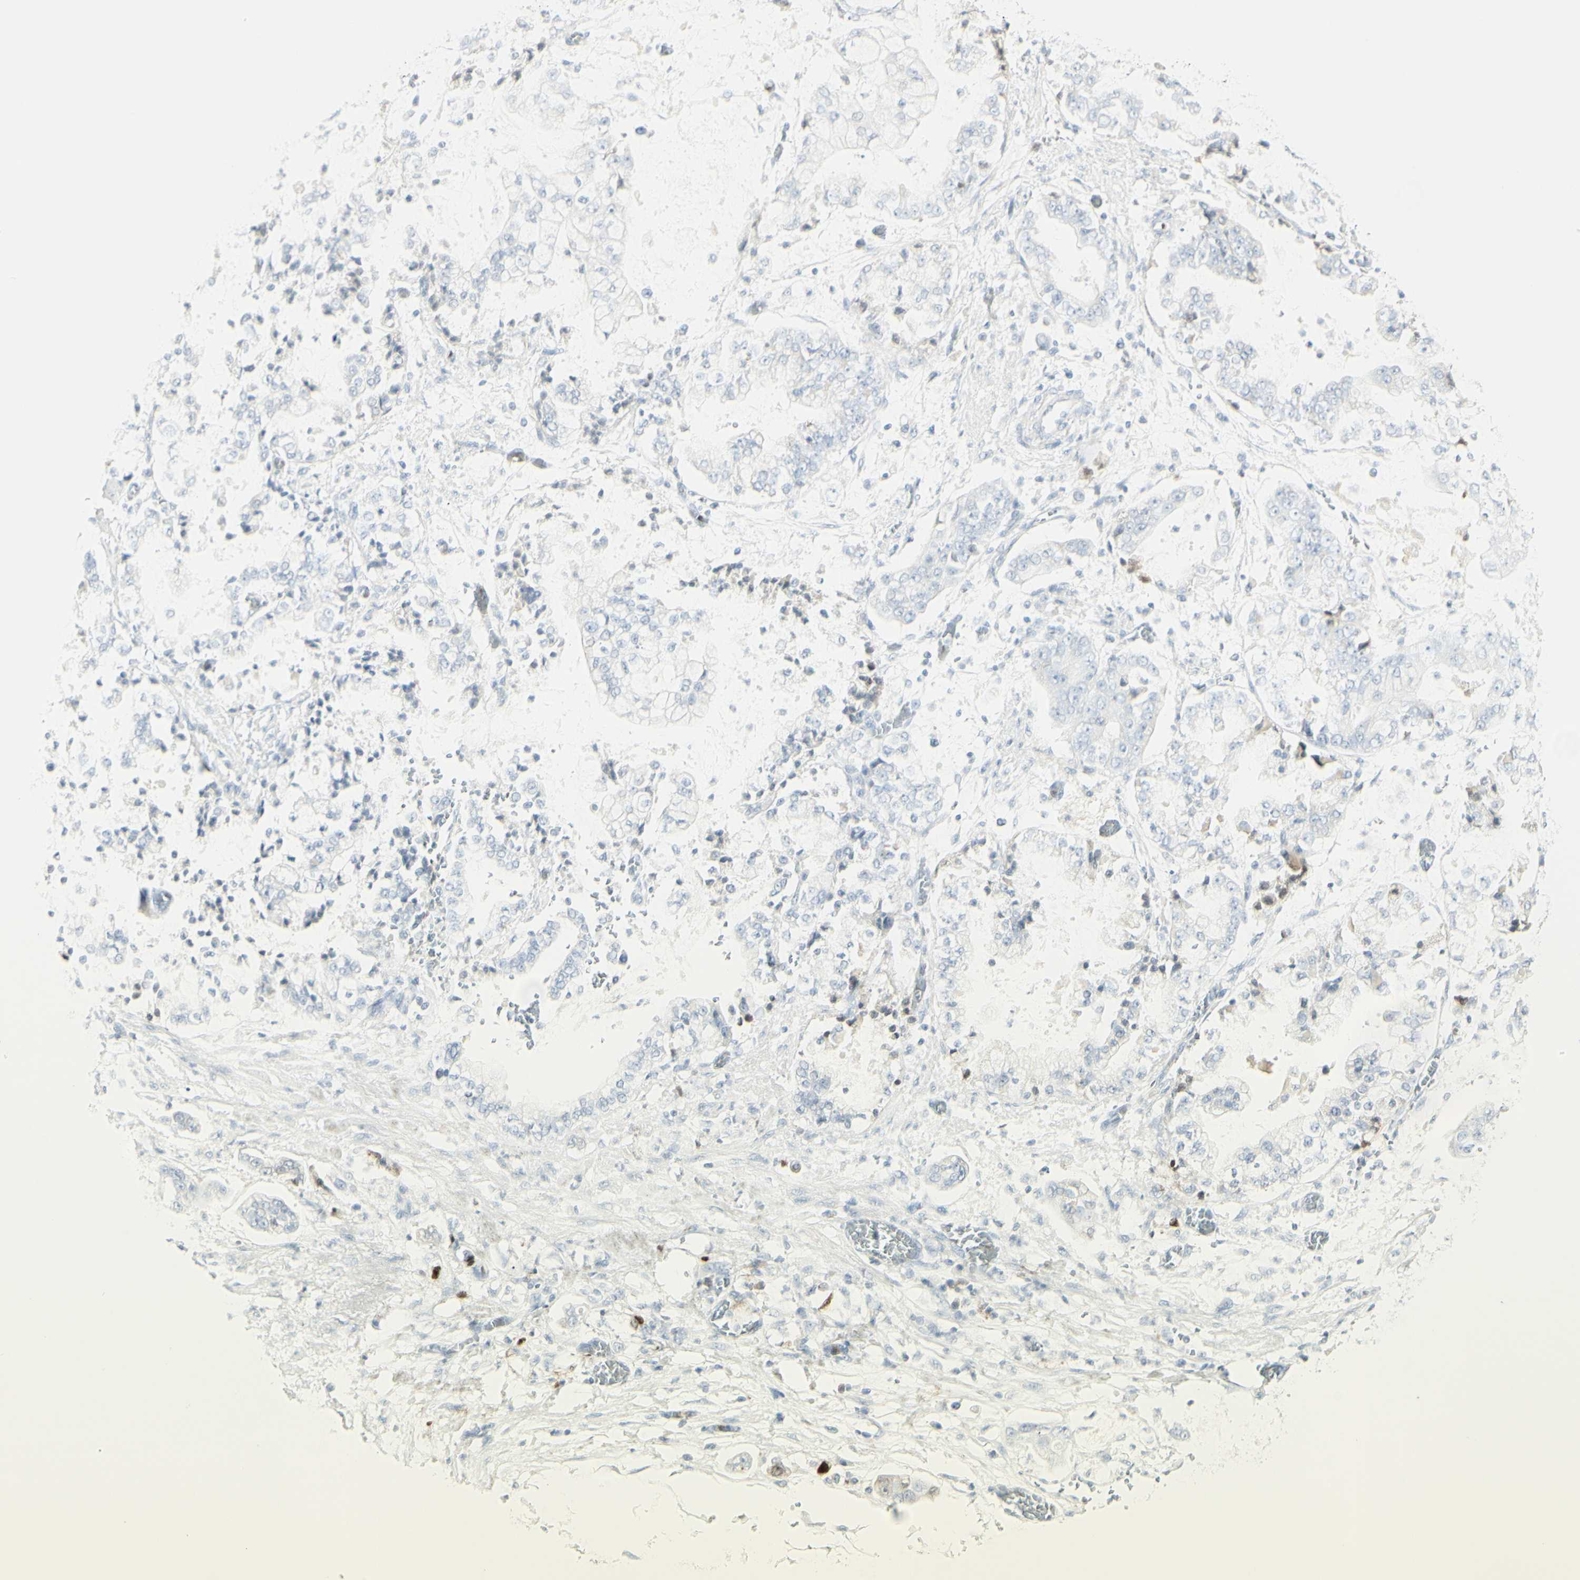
{"staining": {"intensity": "negative", "quantity": "none", "location": "none"}, "tissue": "stomach cancer", "cell_type": "Tumor cells", "image_type": "cancer", "snomed": [{"axis": "morphology", "description": "Adenocarcinoma, NOS"}, {"axis": "topography", "description": "Stomach"}], "caption": "Tumor cells are negative for brown protein staining in adenocarcinoma (stomach). (DAB (3,3'-diaminobenzidine) IHC, high magnification).", "gene": "MDK", "patient": {"sex": "male", "age": 76}}